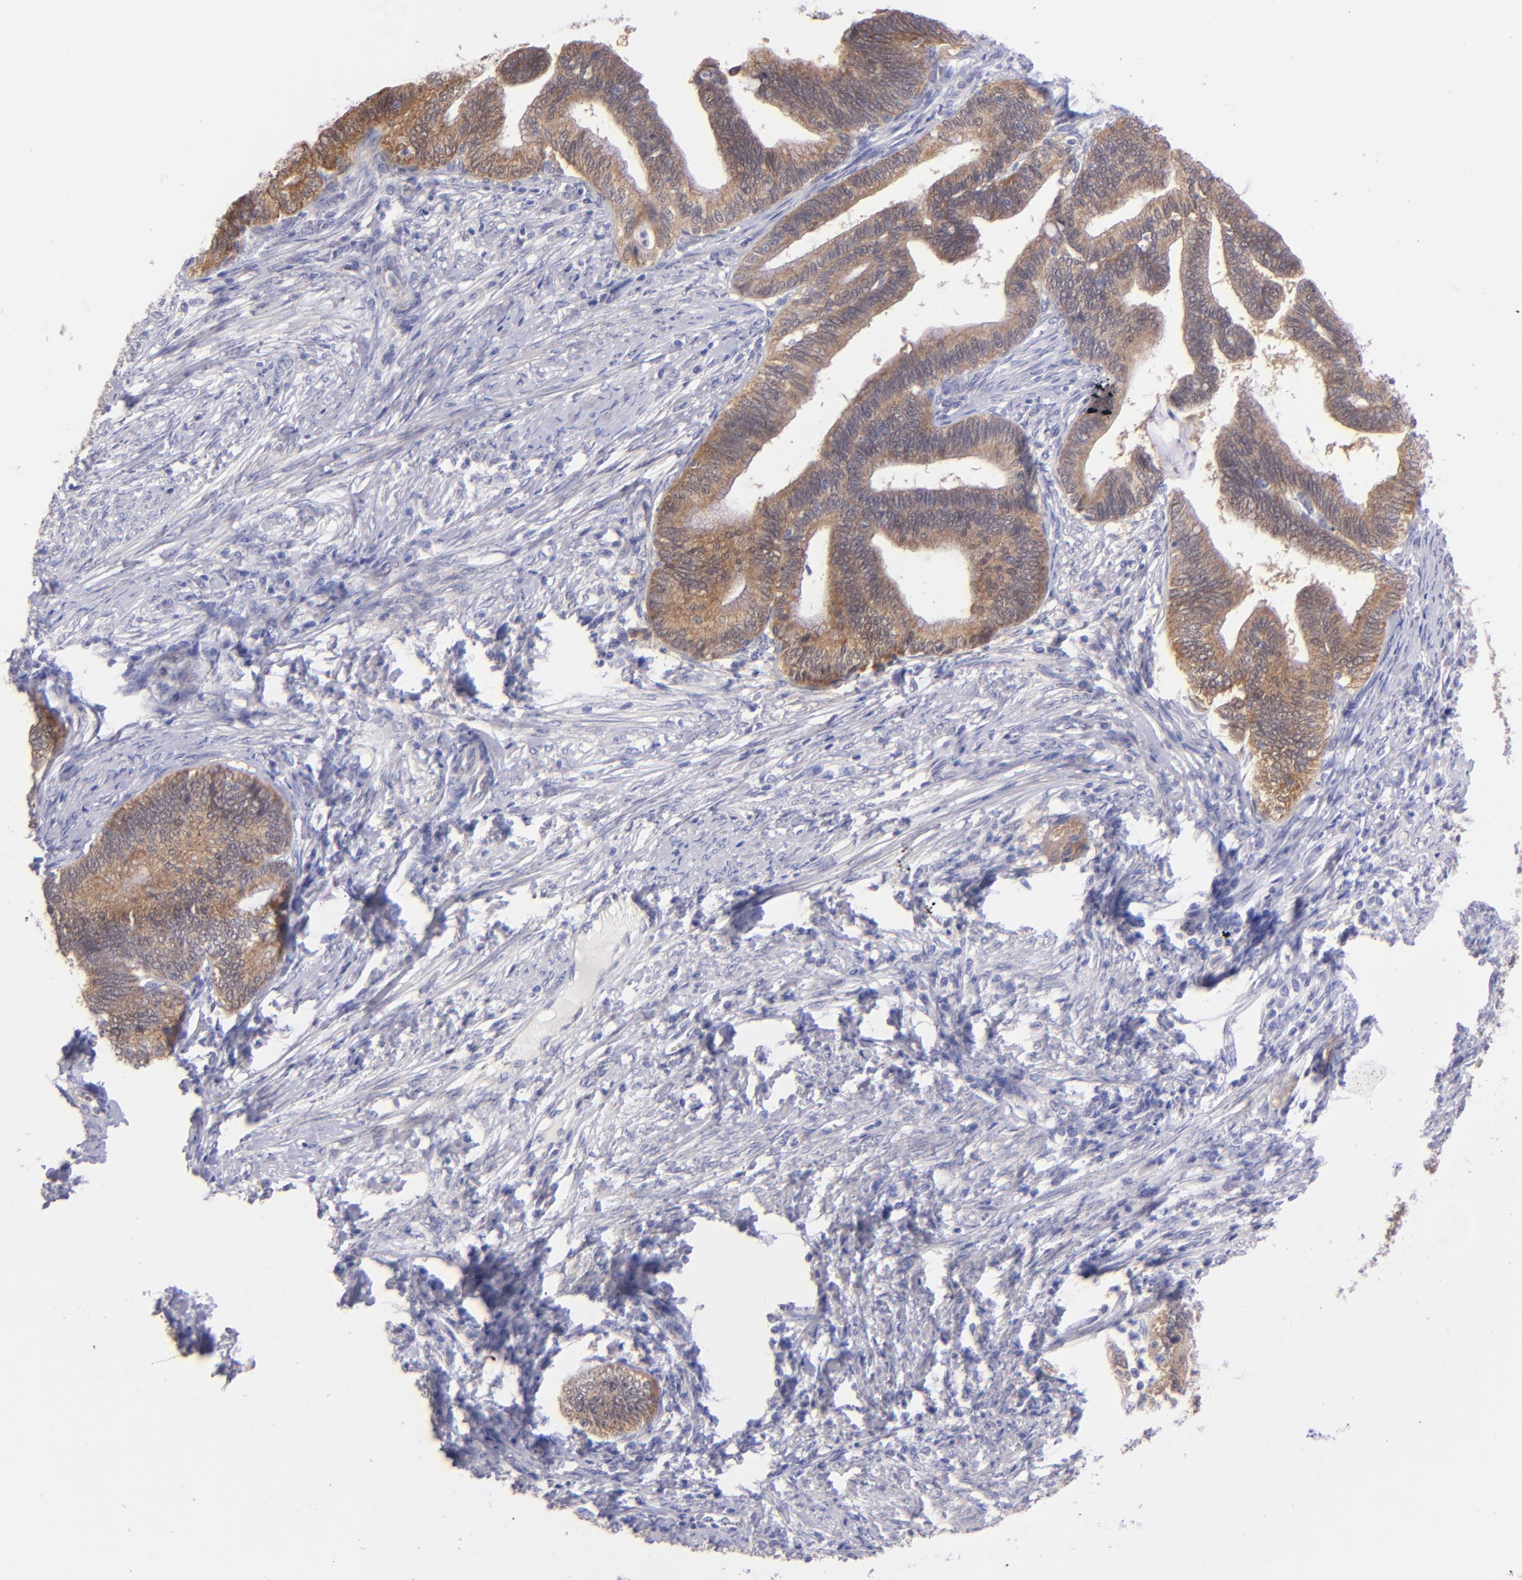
{"staining": {"intensity": "moderate", "quantity": ">75%", "location": "cytoplasmic/membranous"}, "tissue": "cervical cancer", "cell_type": "Tumor cells", "image_type": "cancer", "snomed": [{"axis": "morphology", "description": "Adenocarcinoma, NOS"}, {"axis": "topography", "description": "Cervix"}], "caption": "High-magnification brightfield microscopy of cervical cancer (adenocarcinoma) stained with DAB (3,3'-diaminobenzidine) (brown) and counterstained with hematoxylin (blue). tumor cells exhibit moderate cytoplasmic/membranous expression is present in approximately>75% of cells. The protein of interest is stained brown, and the nuclei are stained in blue (DAB (3,3'-diaminobenzidine) IHC with brightfield microscopy, high magnification).", "gene": "SH2D4A", "patient": {"sex": "female", "age": 36}}